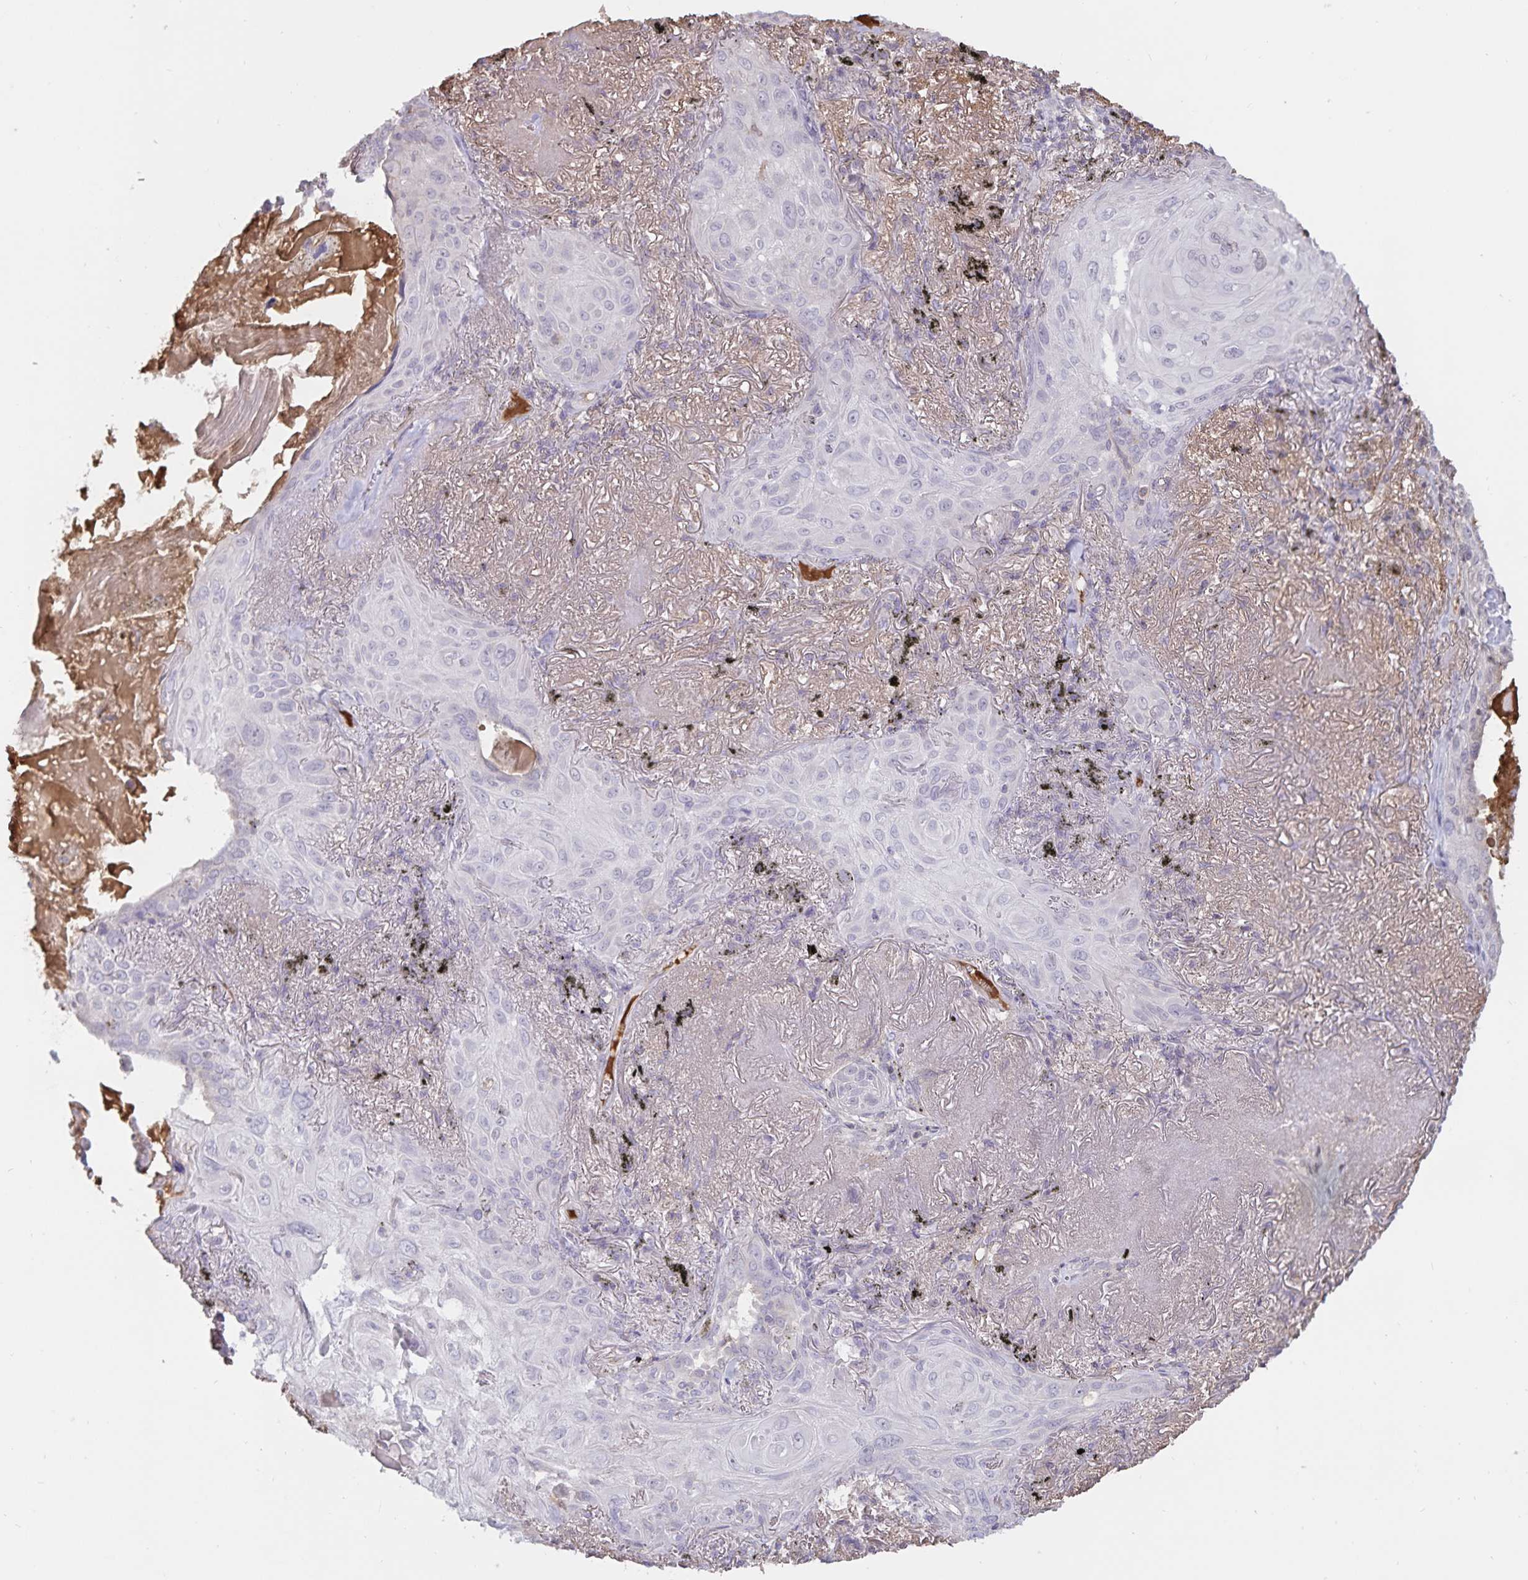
{"staining": {"intensity": "negative", "quantity": "none", "location": "none"}, "tissue": "lung cancer", "cell_type": "Tumor cells", "image_type": "cancer", "snomed": [{"axis": "morphology", "description": "Squamous cell carcinoma, NOS"}, {"axis": "topography", "description": "Lung"}], "caption": "Tumor cells show no significant protein positivity in lung cancer (squamous cell carcinoma).", "gene": "FGG", "patient": {"sex": "male", "age": 79}}